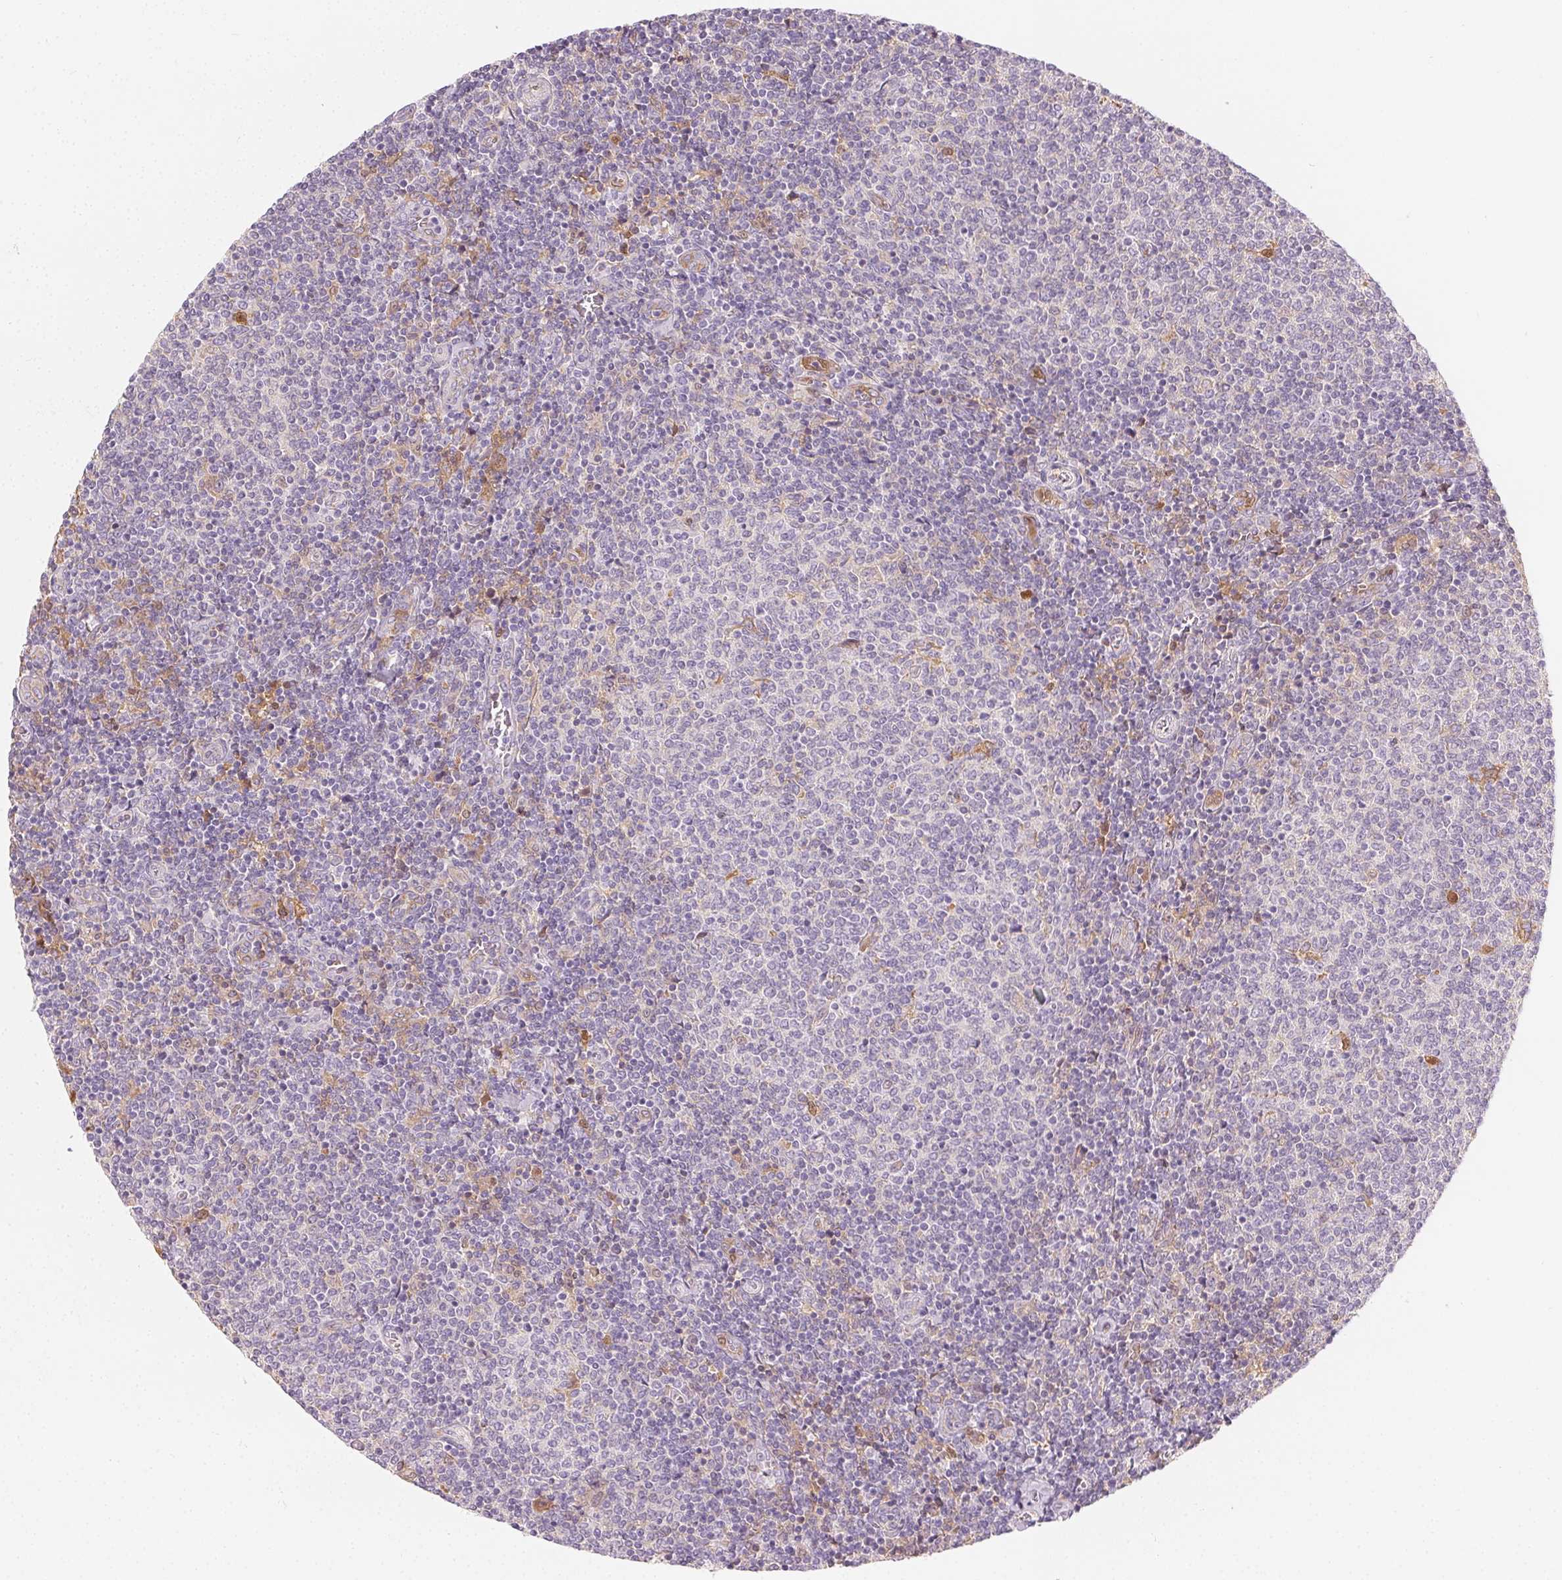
{"staining": {"intensity": "negative", "quantity": "none", "location": "none"}, "tissue": "lymphoma", "cell_type": "Tumor cells", "image_type": "cancer", "snomed": [{"axis": "morphology", "description": "Malignant lymphoma, non-Hodgkin's type, Low grade"}, {"axis": "topography", "description": "Lymph node"}], "caption": "The photomicrograph exhibits no significant staining in tumor cells of malignant lymphoma, non-Hodgkin's type (low-grade).", "gene": "AFM", "patient": {"sex": "male", "age": 52}}